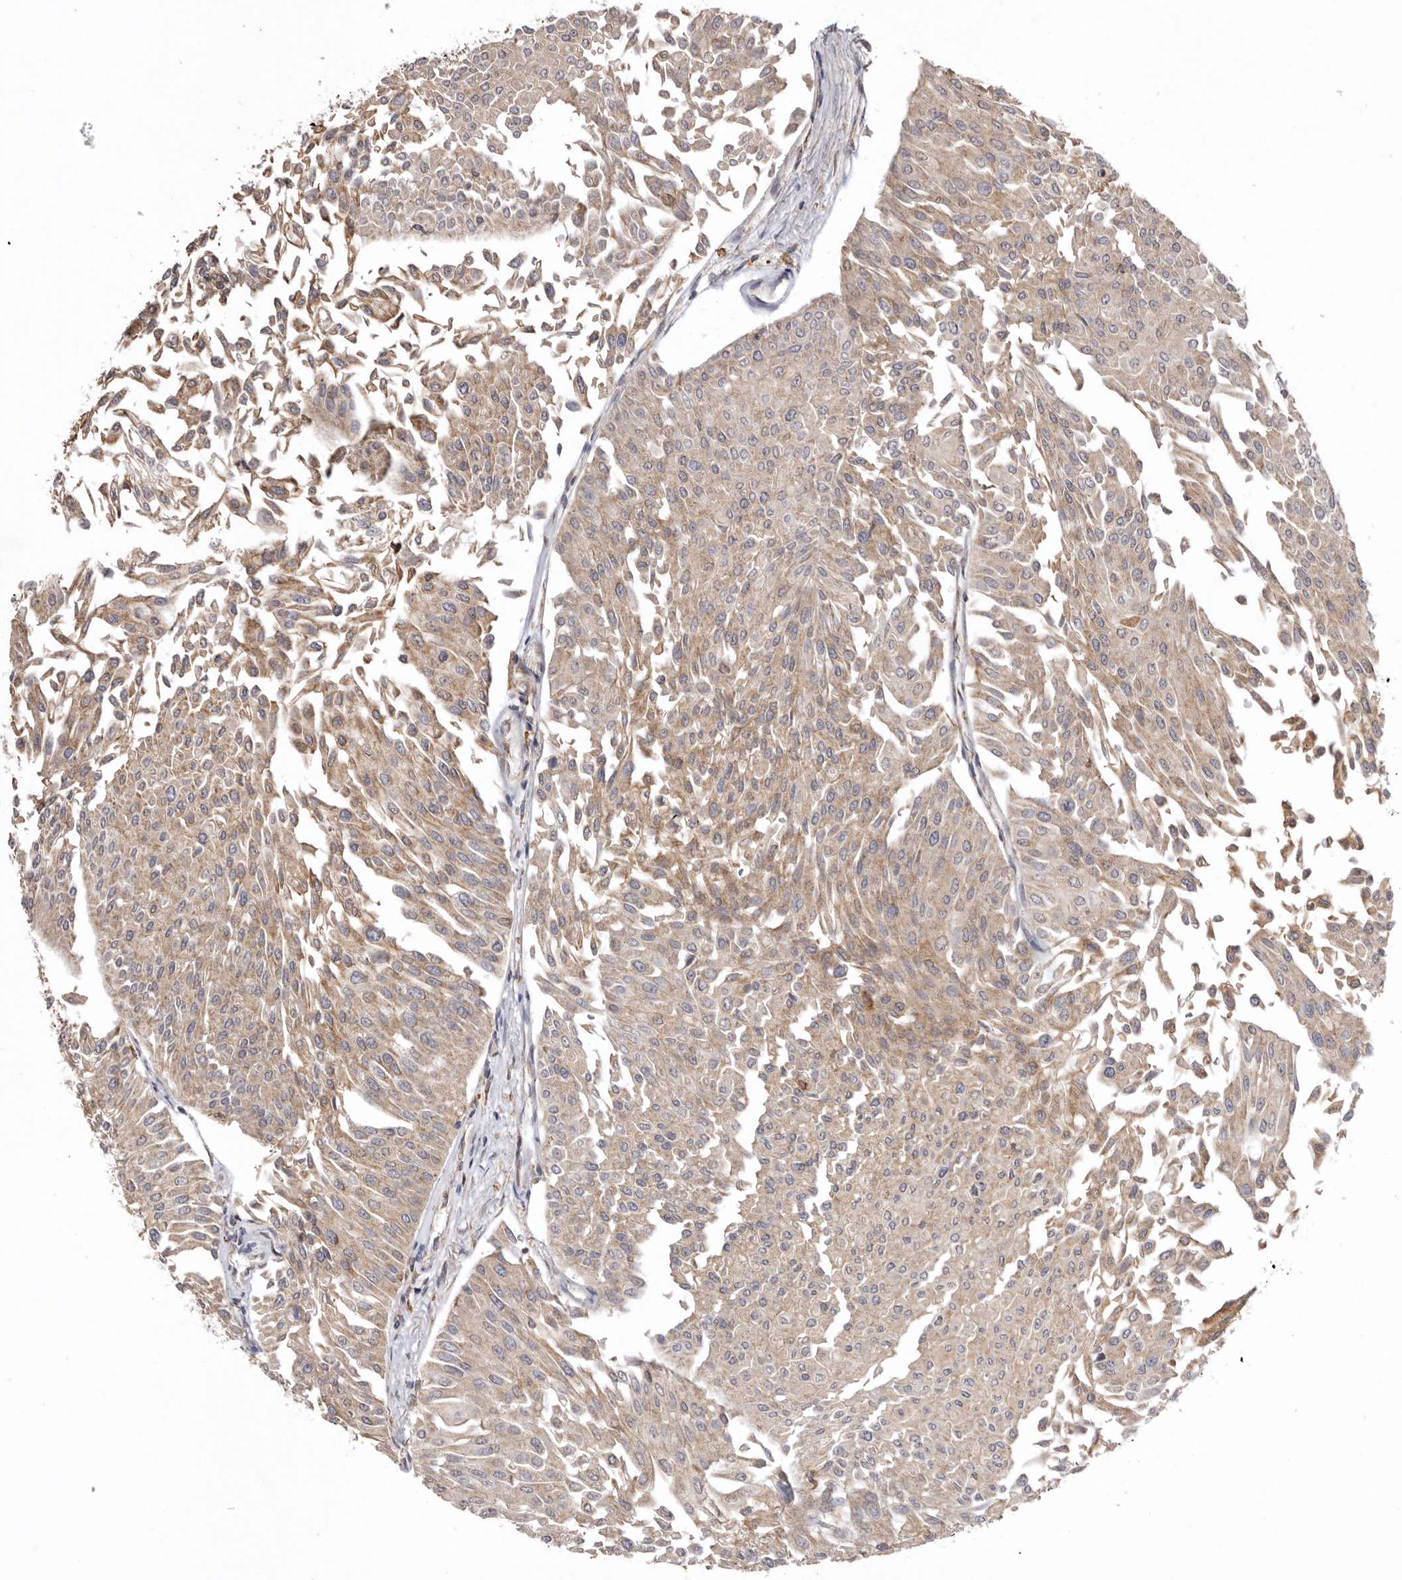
{"staining": {"intensity": "weak", "quantity": ">75%", "location": "cytoplasmic/membranous"}, "tissue": "urothelial cancer", "cell_type": "Tumor cells", "image_type": "cancer", "snomed": [{"axis": "morphology", "description": "Urothelial carcinoma, Low grade"}, {"axis": "topography", "description": "Urinary bladder"}], "caption": "Urothelial carcinoma (low-grade) stained for a protein (brown) demonstrates weak cytoplasmic/membranous positive positivity in about >75% of tumor cells.", "gene": "INKA2", "patient": {"sex": "male", "age": 67}}